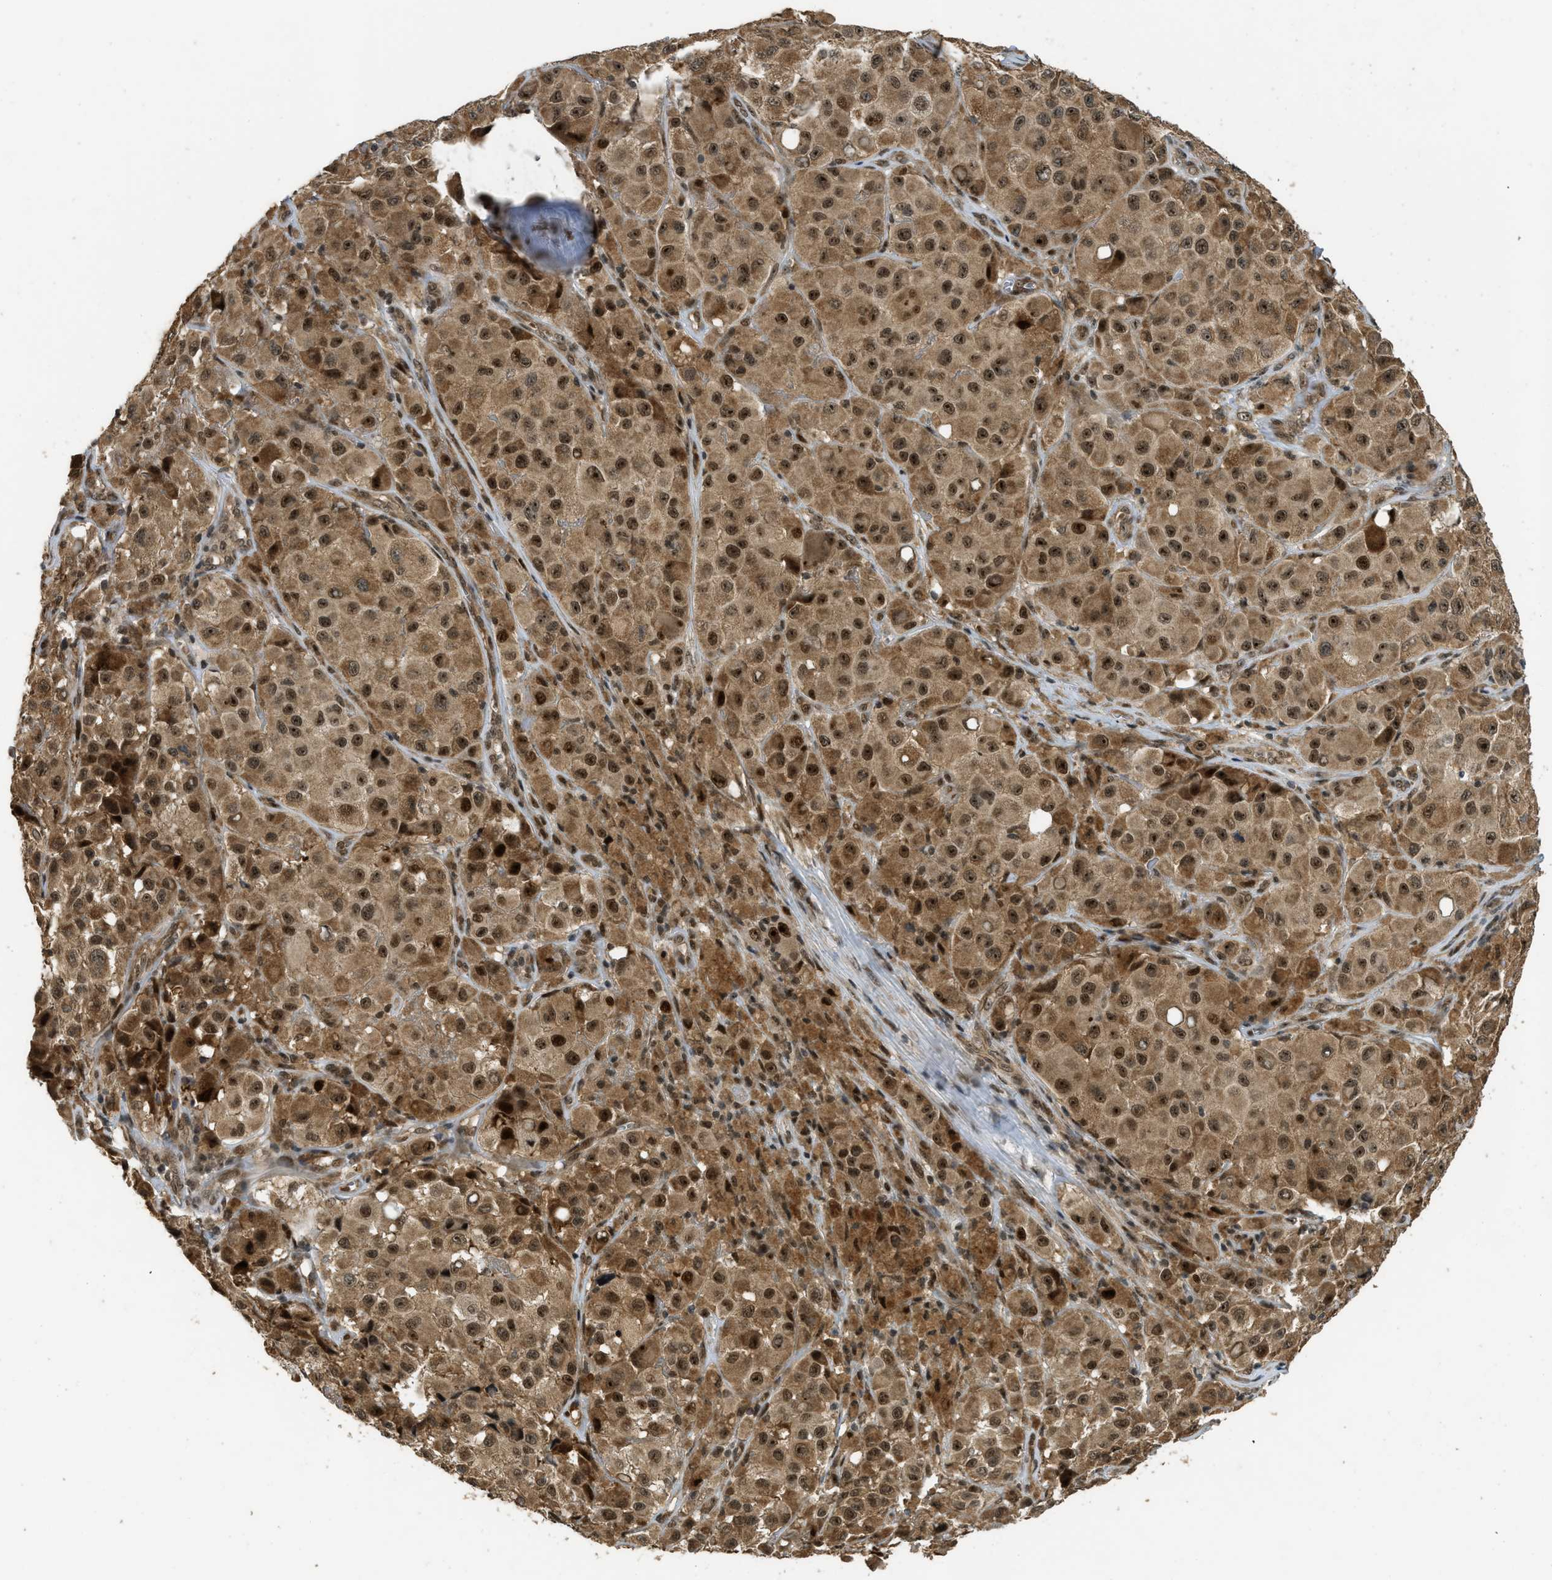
{"staining": {"intensity": "strong", "quantity": ">75%", "location": "cytoplasmic/membranous,nuclear"}, "tissue": "melanoma", "cell_type": "Tumor cells", "image_type": "cancer", "snomed": [{"axis": "morphology", "description": "Malignant melanoma, NOS"}, {"axis": "topography", "description": "Skin"}], "caption": "About >75% of tumor cells in melanoma demonstrate strong cytoplasmic/membranous and nuclear protein expression as visualized by brown immunohistochemical staining.", "gene": "GET1", "patient": {"sex": "male", "age": 84}}